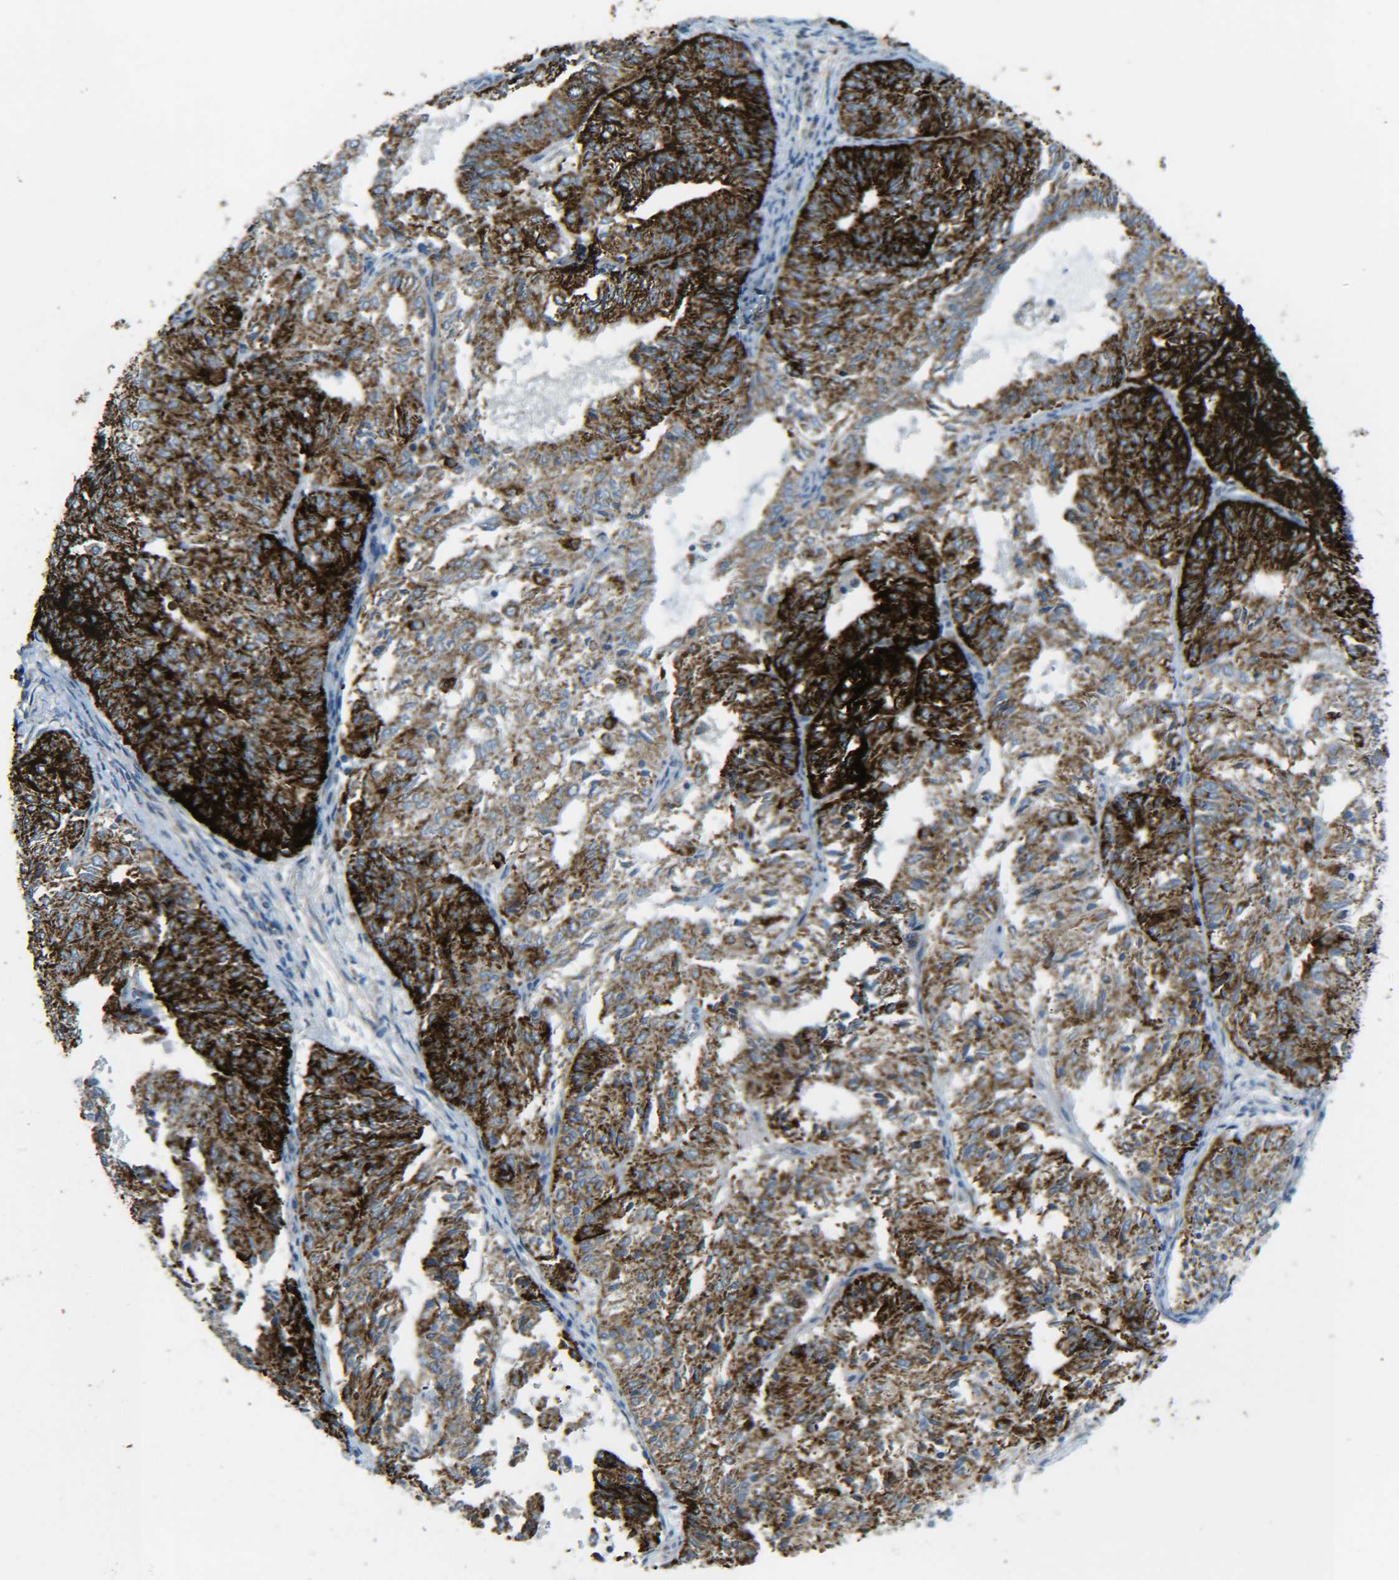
{"staining": {"intensity": "strong", "quantity": ">75%", "location": "cytoplasmic/membranous"}, "tissue": "endometrial cancer", "cell_type": "Tumor cells", "image_type": "cancer", "snomed": [{"axis": "morphology", "description": "Adenocarcinoma, NOS"}, {"axis": "topography", "description": "Uterus"}], "caption": "Protein expression analysis of endometrial cancer displays strong cytoplasmic/membranous expression in about >75% of tumor cells. The protein is shown in brown color, while the nuclei are stained blue.", "gene": "CYB5R1", "patient": {"sex": "female", "age": 60}}